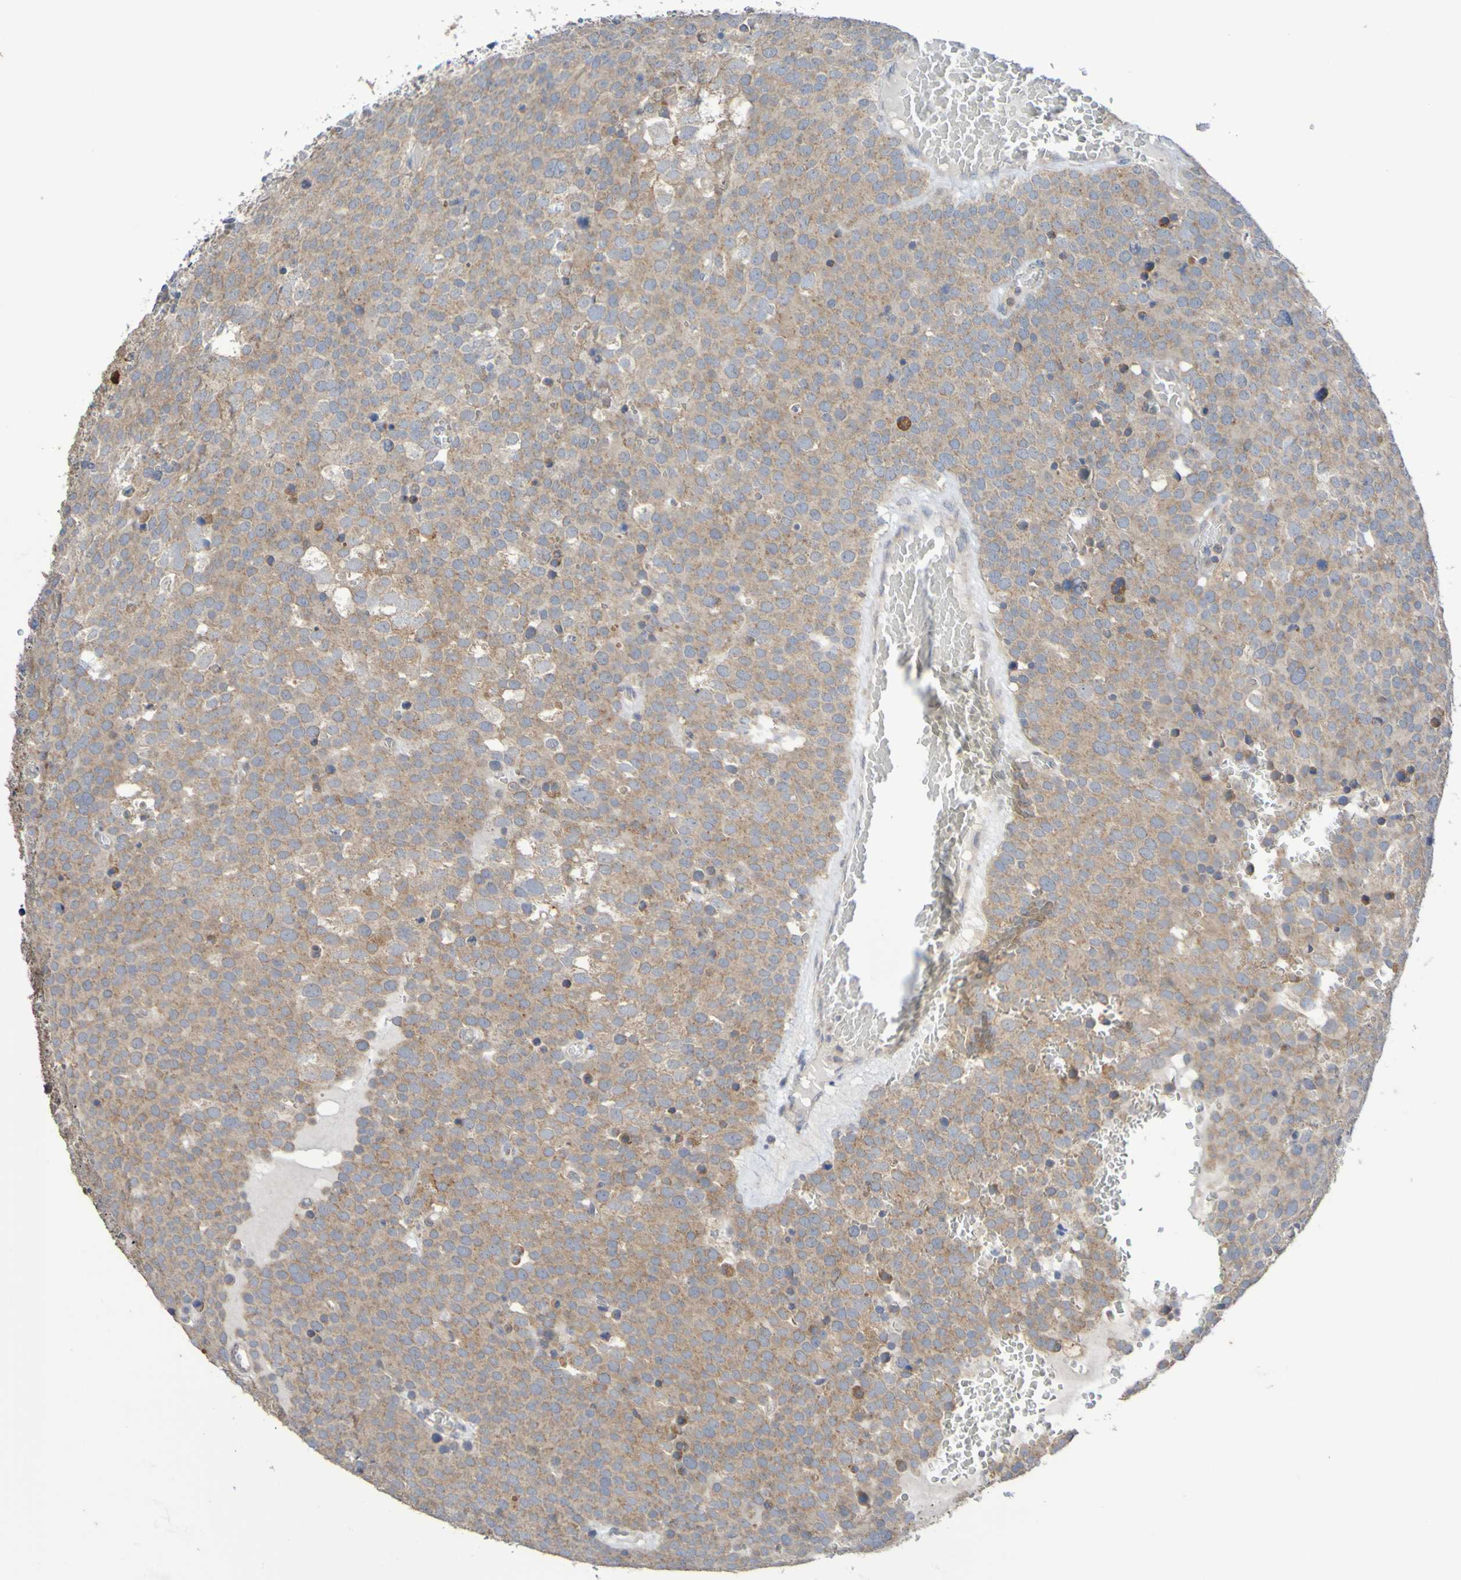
{"staining": {"intensity": "moderate", "quantity": "25%-75%", "location": "cytoplasmic/membranous"}, "tissue": "testis cancer", "cell_type": "Tumor cells", "image_type": "cancer", "snomed": [{"axis": "morphology", "description": "Seminoma, NOS"}, {"axis": "topography", "description": "Testis"}], "caption": "IHC staining of testis cancer, which reveals medium levels of moderate cytoplasmic/membranous expression in about 25%-75% of tumor cells indicating moderate cytoplasmic/membranous protein expression. The staining was performed using DAB (3,3'-diaminobenzidine) (brown) for protein detection and nuclei were counterstained in hematoxylin (blue).", "gene": "C3orf18", "patient": {"sex": "male", "age": 71}}